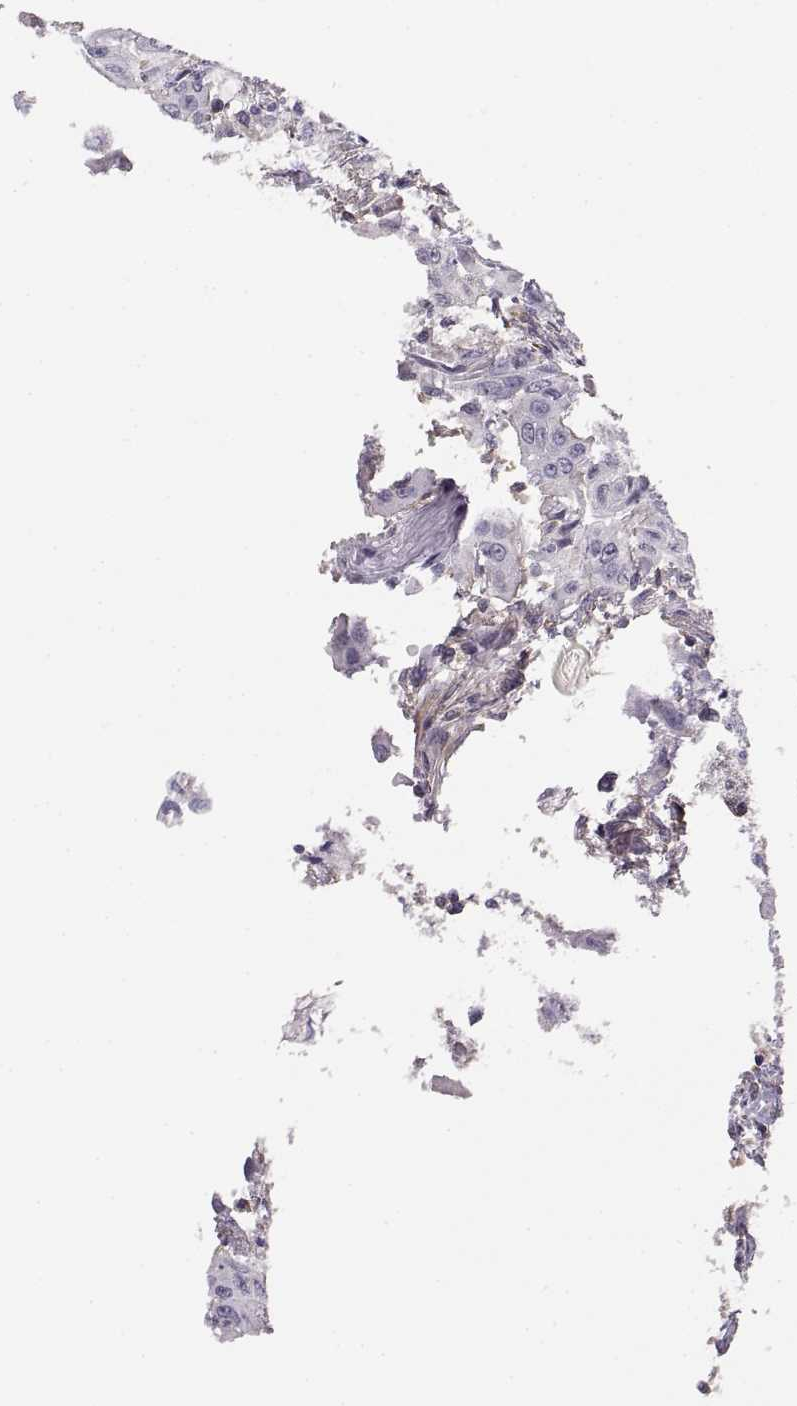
{"staining": {"intensity": "negative", "quantity": "none", "location": "none"}, "tissue": "urothelial cancer", "cell_type": "Tumor cells", "image_type": "cancer", "snomed": [{"axis": "morphology", "description": "Urothelial carcinoma, High grade"}, {"axis": "topography", "description": "Urinary bladder"}], "caption": "There is no significant positivity in tumor cells of urothelial cancer.", "gene": "DAPL1", "patient": {"sex": "male", "age": 82}}